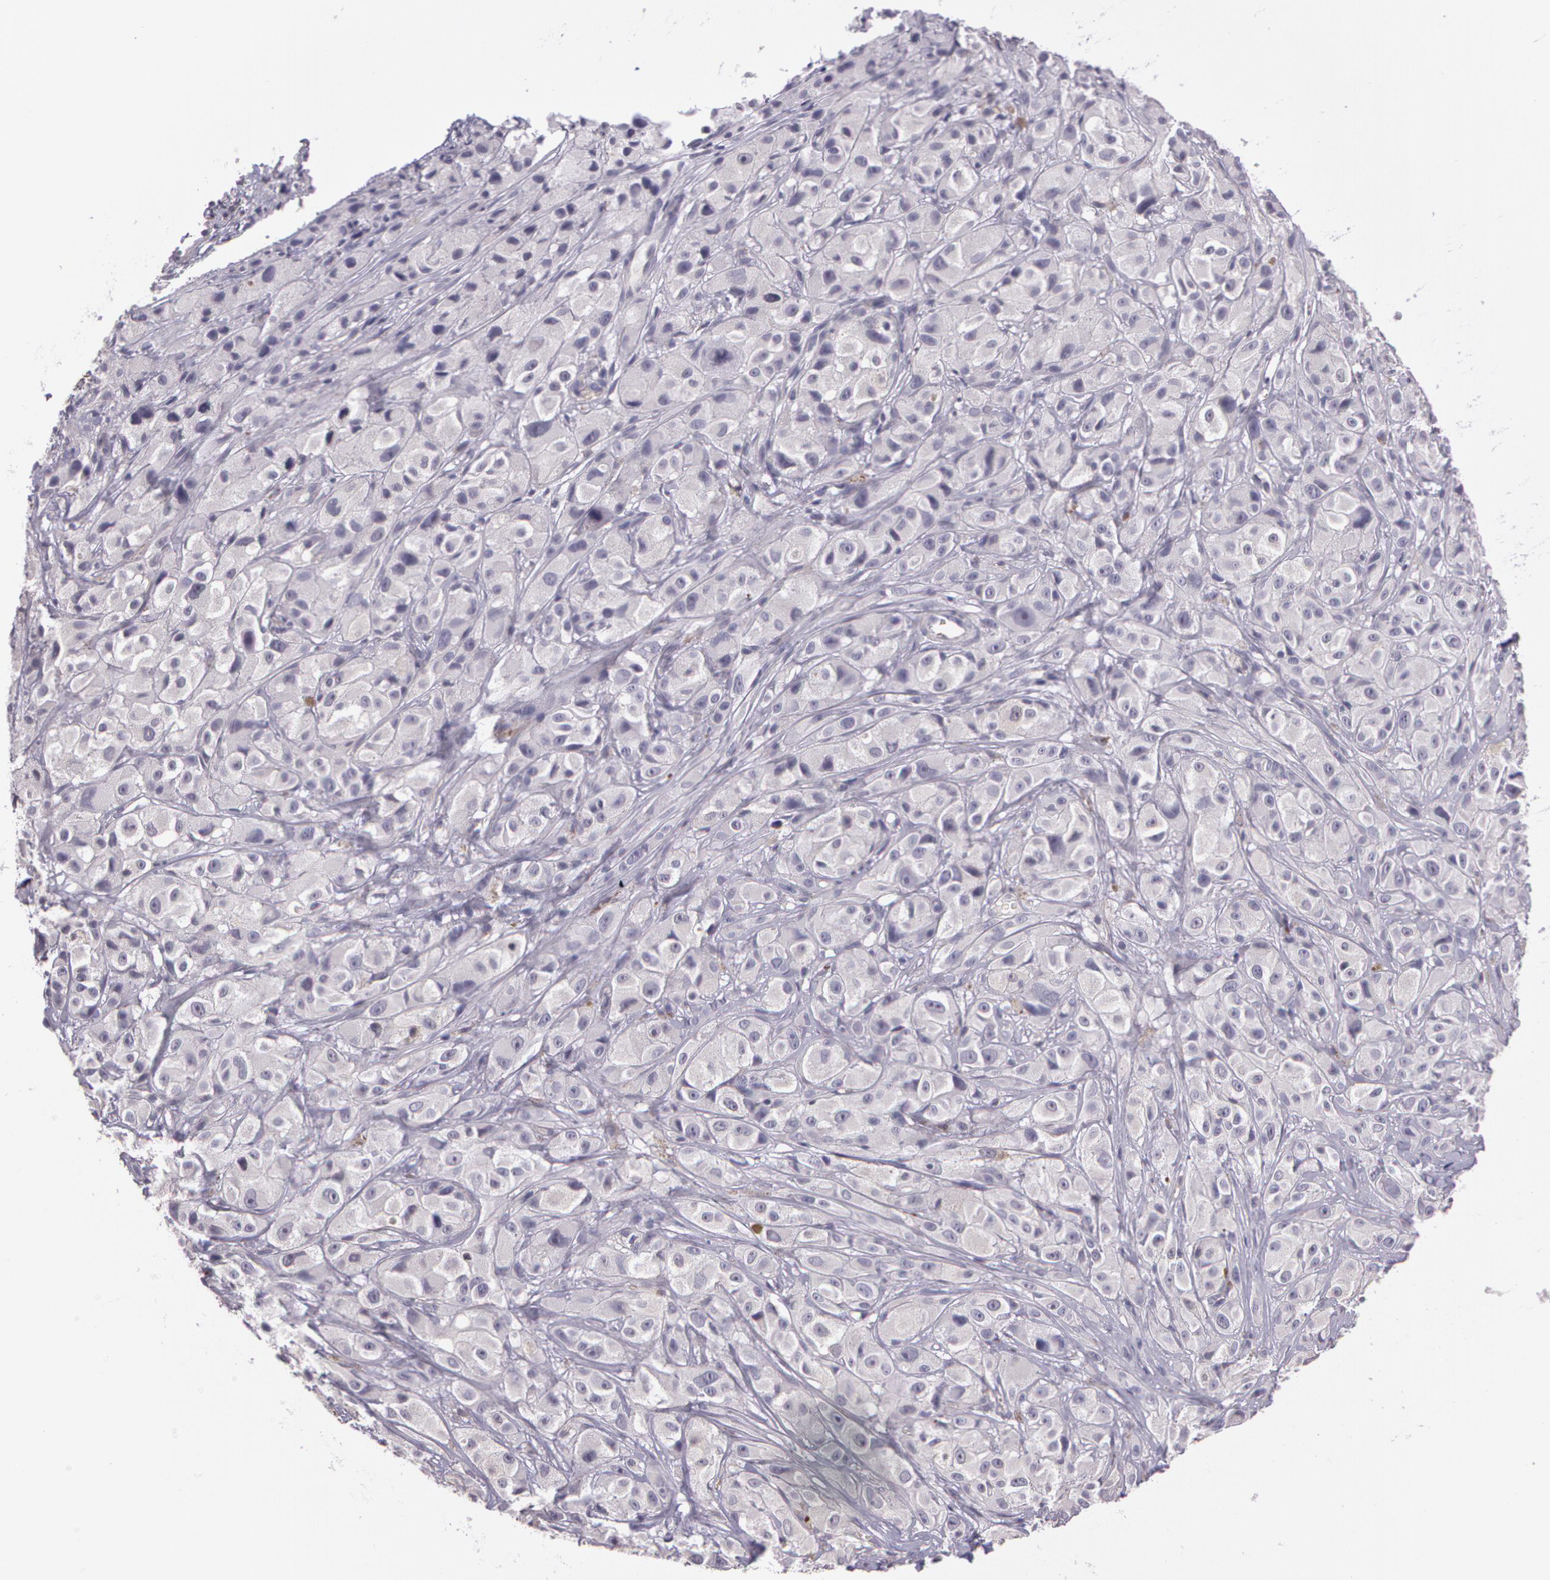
{"staining": {"intensity": "negative", "quantity": "none", "location": "none"}, "tissue": "melanoma", "cell_type": "Tumor cells", "image_type": "cancer", "snomed": [{"axis": "morphology", "description": "Malignant melanoma, NOS"}, {"axis": "topography", "description": "Skin"}], "caption": "Tumor cells show no significant protein expression in melanoma.", "gene": "G2E3", "patient": {"sex": "male", "age": 56}}